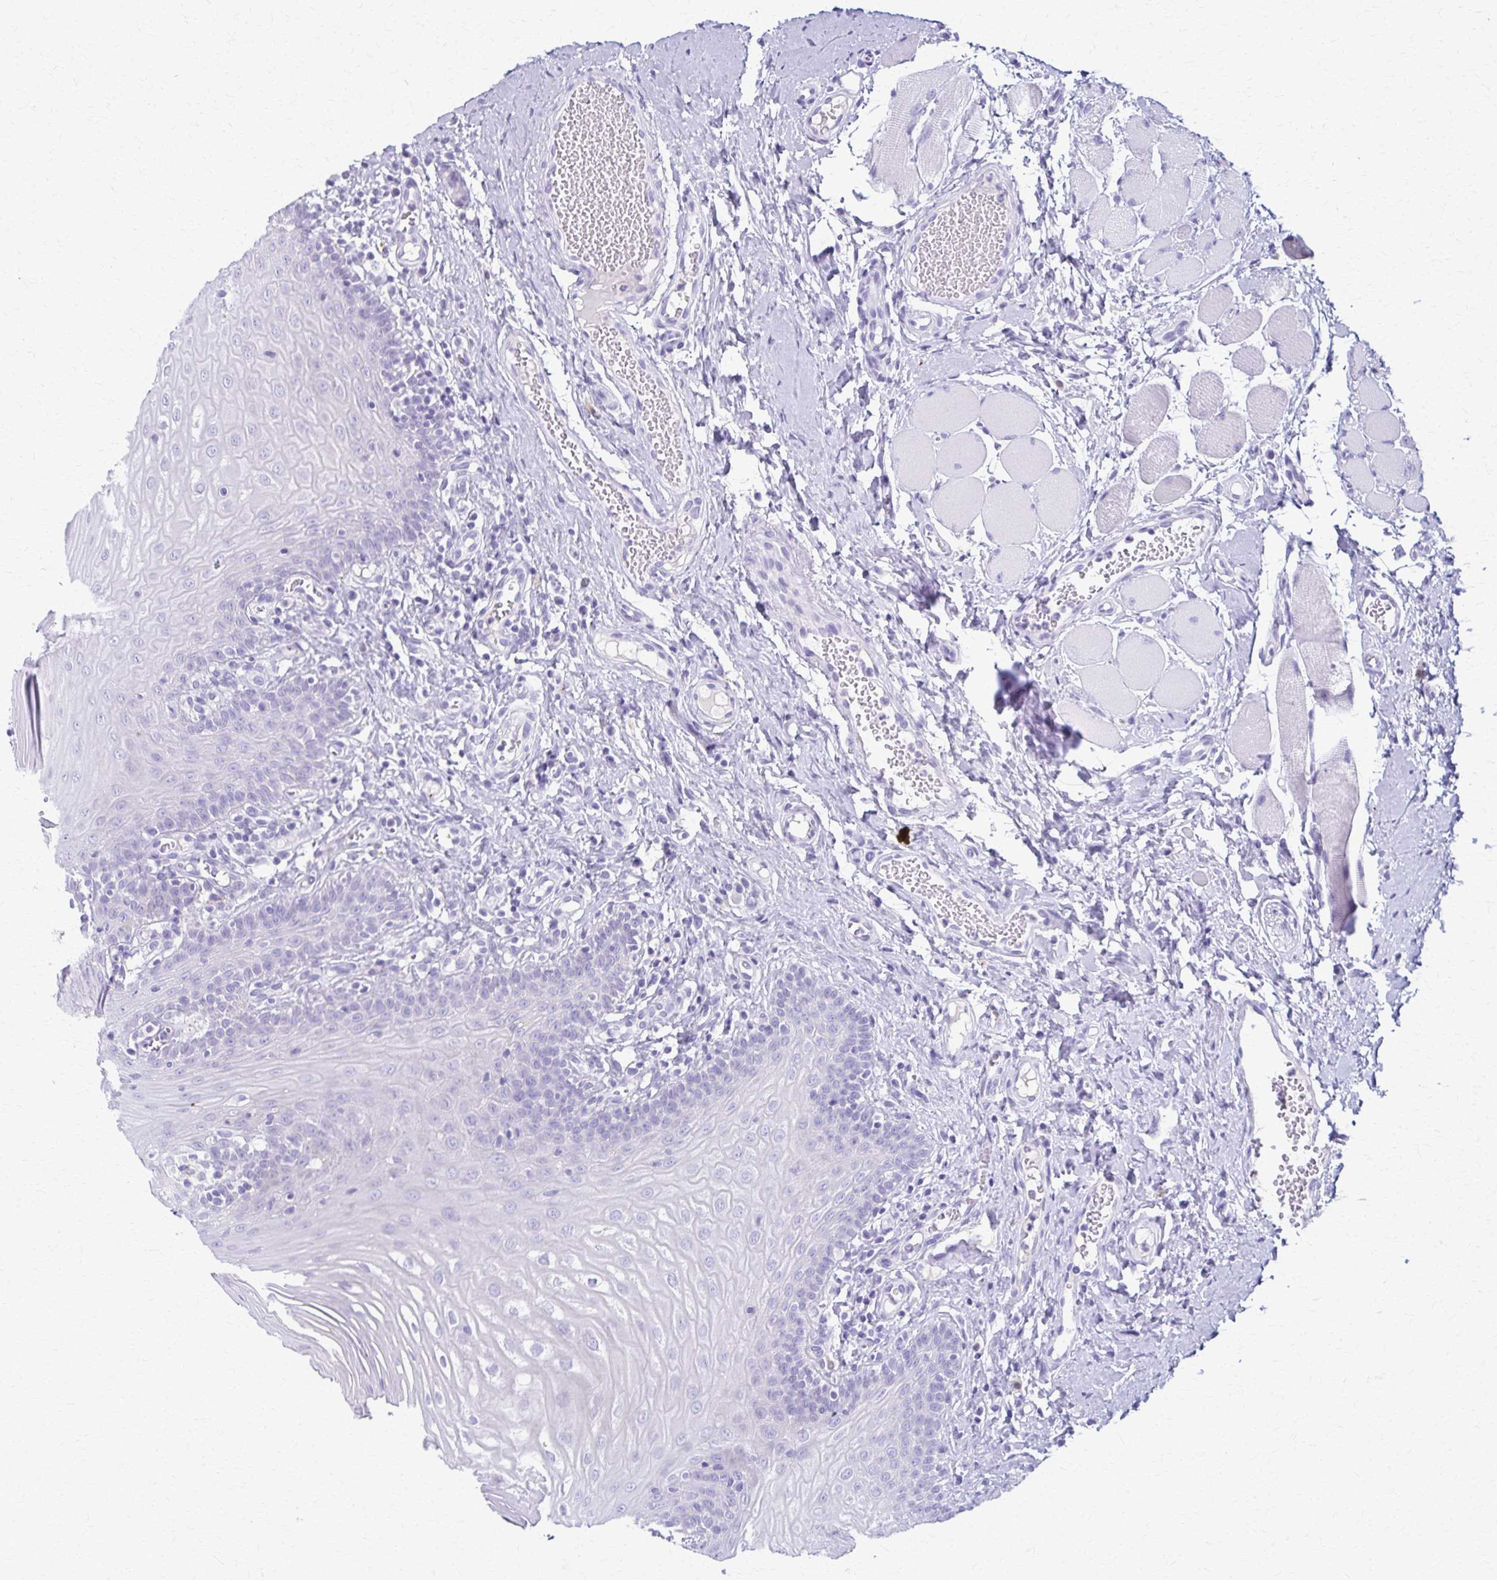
{"staining": {"intensity": "negative", "quantity": "none", "location": "none"}, "tissue": "oral mucosa", "cell_type": "Squamous epithelial cells", "image_type": "normal", "snomed": [{"axis": "morphology", "description": "Normal tissue, NOS"}, {"axis": "topography", "description": "Oral tissue"}, {"axis": "topography", "description": "Tounge, NOS"}], "caption": "The IHC micrograph has no significant expression in squamous epithelial cells of oral mucosa.", "gene": "TMEM60", "patient": {"sex": "female", "age": 58}}